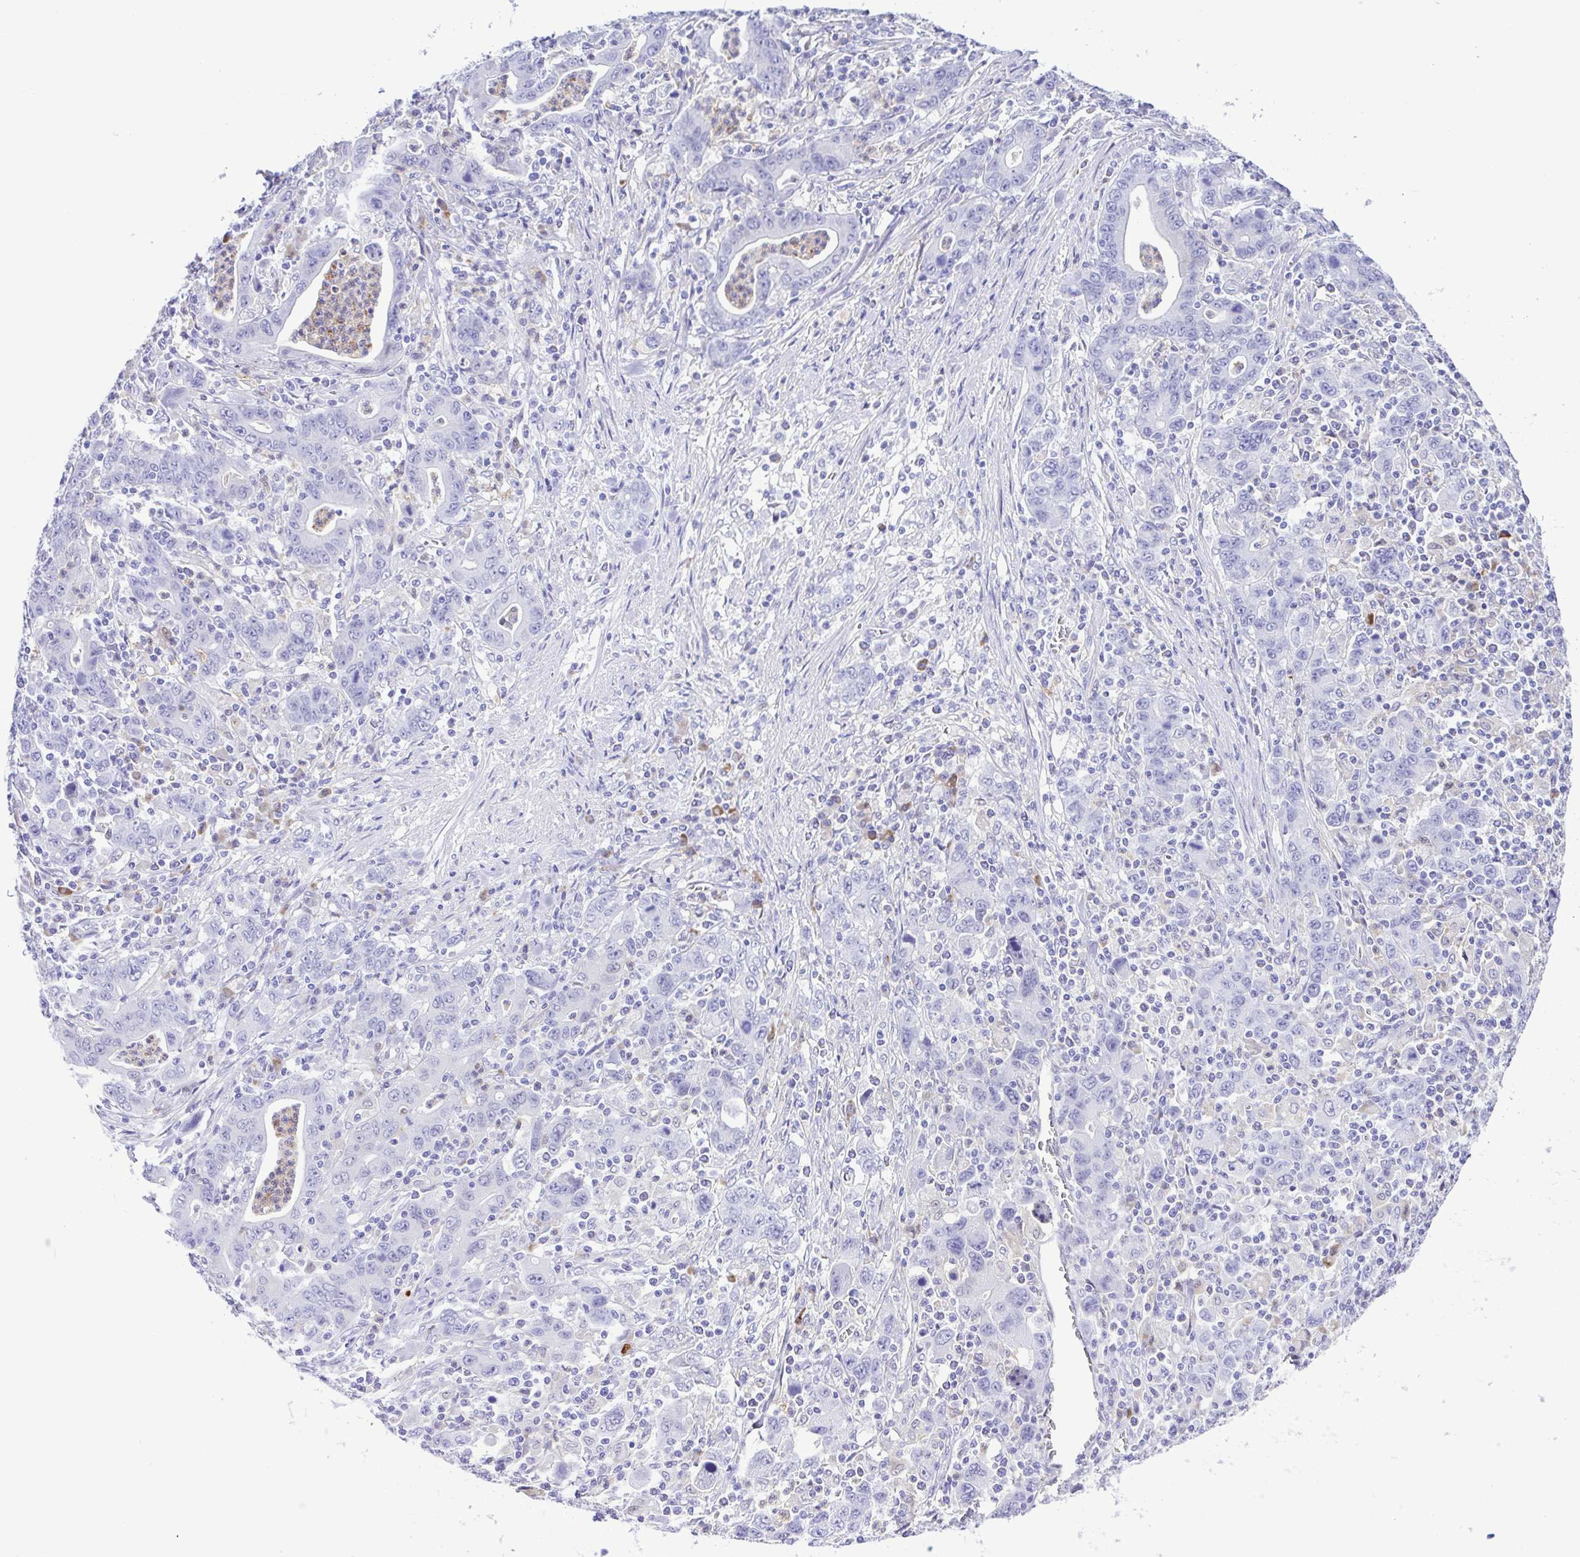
{"staining": {"intensity": "negative", "quantity": "none", "location": "none"}, "tissue": "stomach cancer", "cell_type": "Tumor cells", "image_type": "cancer", "snomed": [{"axis": "morphology", "description": "Adenocarcinoma, NOS"}, {"axis": "topography", "description": "Stomach, upper"}], "caption": "Immunohistochemistry of human adenocarcinoma (stomach) reveals no positivity in tumor cells.", "gene": "GPR17", "patient": {"sex": "male", "age": 69}}